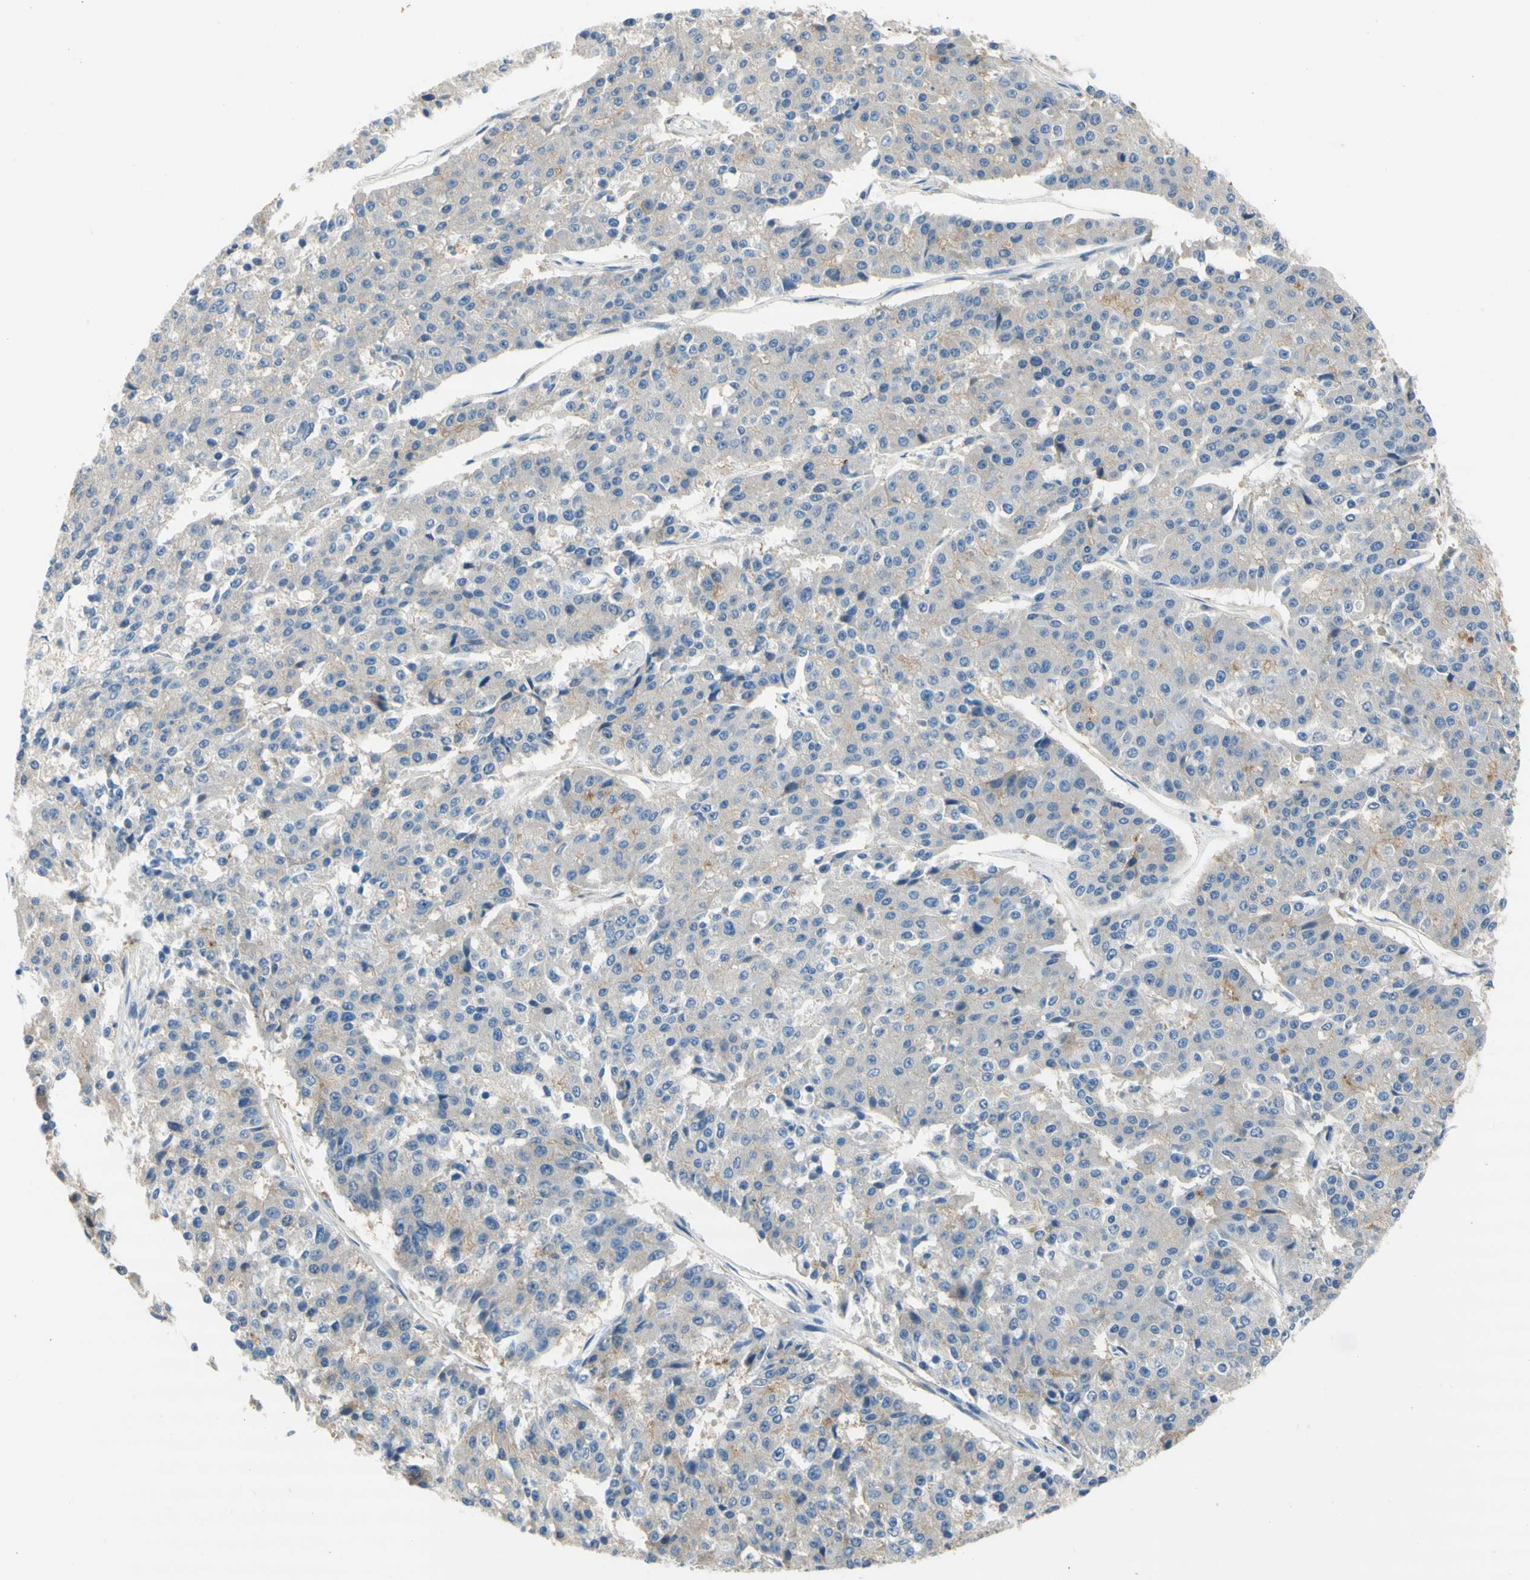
{"staining": {"intensity": "weak", "quantity": ">75%", "location": "cytoplasmic/membranous"}, "tissue": "pancreatic cancer", "cell_type": "Tumor cells", "image_type": "cancer", "snomed": [{"axis": "morphology", "description": "Adenocarcinoma, NOS"}, {"axis": "topography", "description": "Pancreas"}], "caption": "Immunohistochemical staining of human pancreatic adenocarcinoma exhibits low levels of weak cytoplasmic/membranous staining in approximately >75% of tumor cells.", "gene": "F3", "patient": {"sex": "male", "age": 50}}